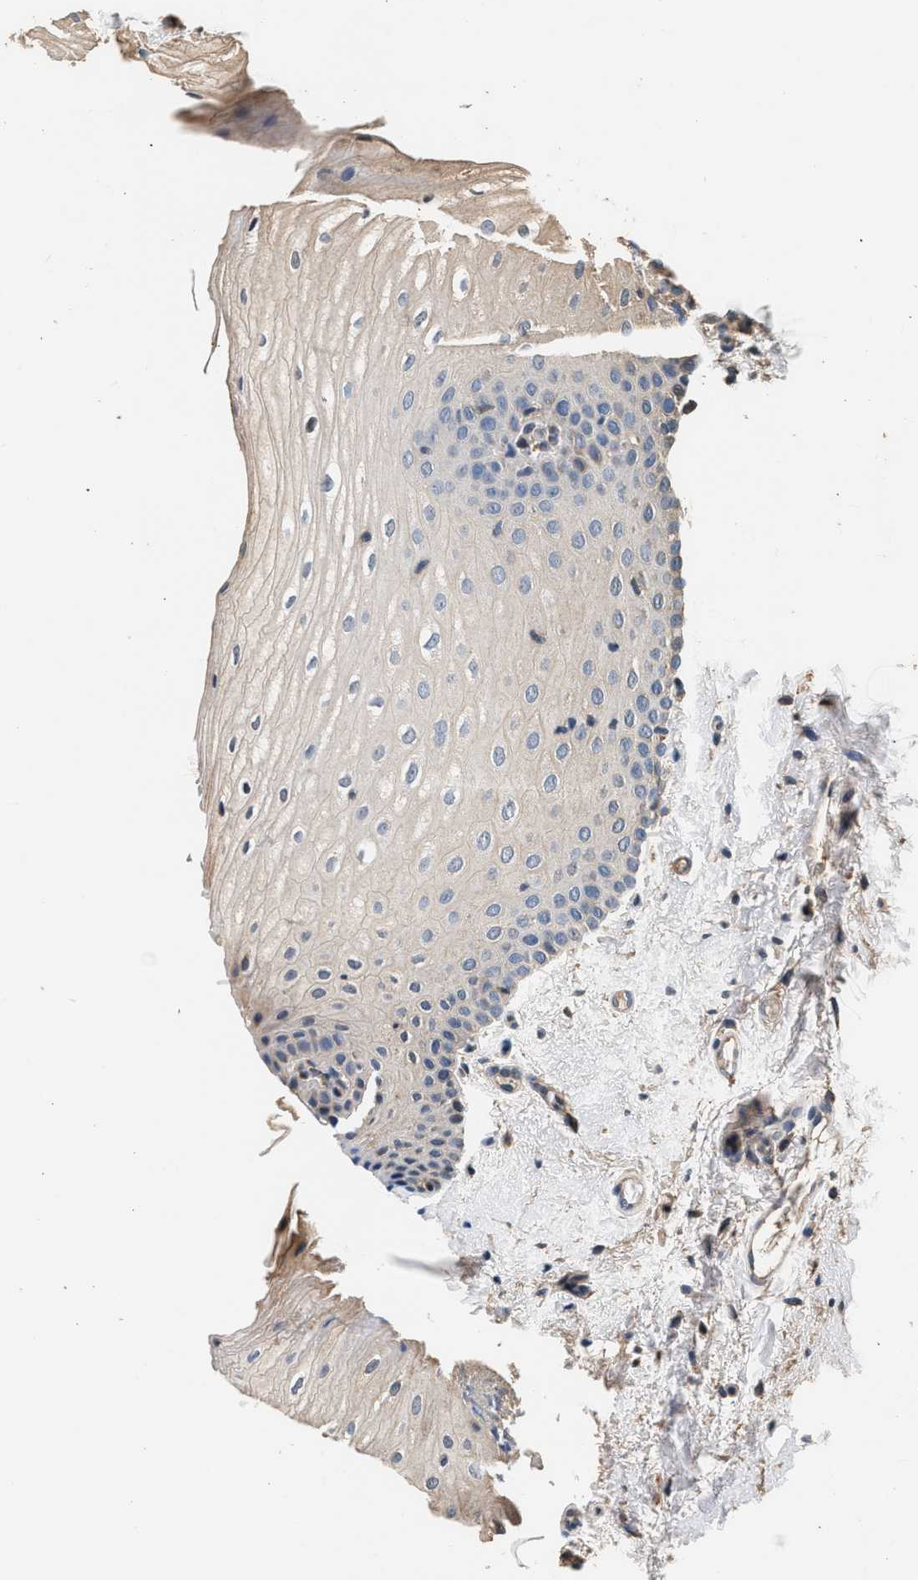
{"staining": {"intensity": "weak", "quantity": "25%-75%", "location": "cytoplasmic/membranous"}, "tissue": "oral mucosa", "cell_type": "Squamous epithelial cells", "image_type": "normal", "snomed": [{"axis": "morphology", "description": "Normal tissue, NOS"}, {"axis": "topography", "description": "Skin"}, {"axis": "topography", "description": "Oral tissue"}], "caption": "Immunohistochemical staining of benign human oral mucosa reveals low levels of weak cytoplasmic/membranous positivity in about 25%-75% of squamous epithelial cells.", "gene": "PTGR3", "patient": {"sex": "male", "age": 84}}